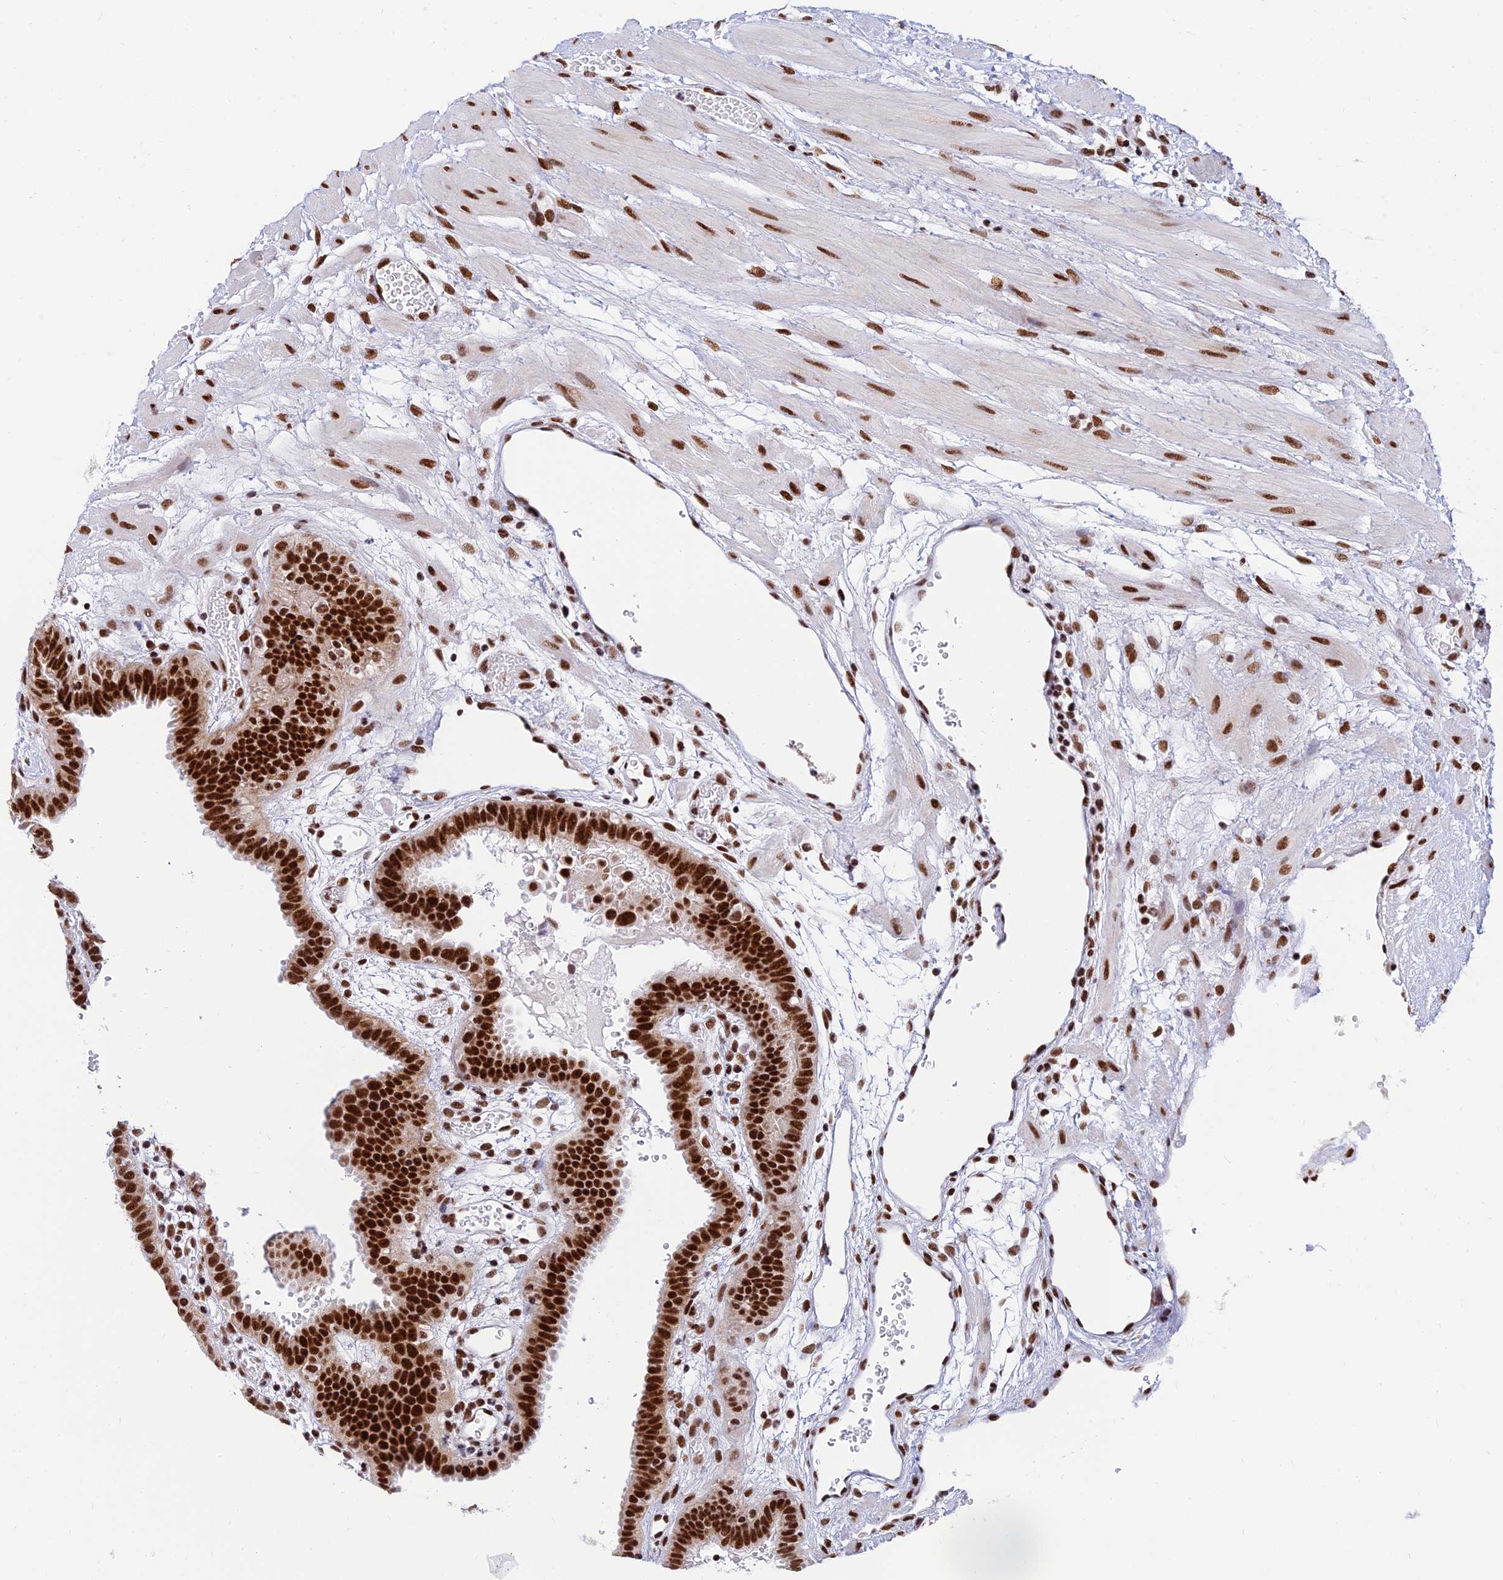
{"staining": {"intensity": "strong", "quantity": ">75%", "location": "nuclear"}, "tissue": "fallopian tube", "cell_type": "Glandular cells", "image_type": "normal", "snomed": [{"axis": "morphology", "description": "Normal tissue, NOS"}, {"axis": "topography", "description": "Fallopian tube"}], "caption": "Glandular cells reveal high levels of strong nuclear staining in approximately >75% of cells in normal human fallopian tube.", "gene": "USP22", "patient": {"sex": "female", "age": 37}}